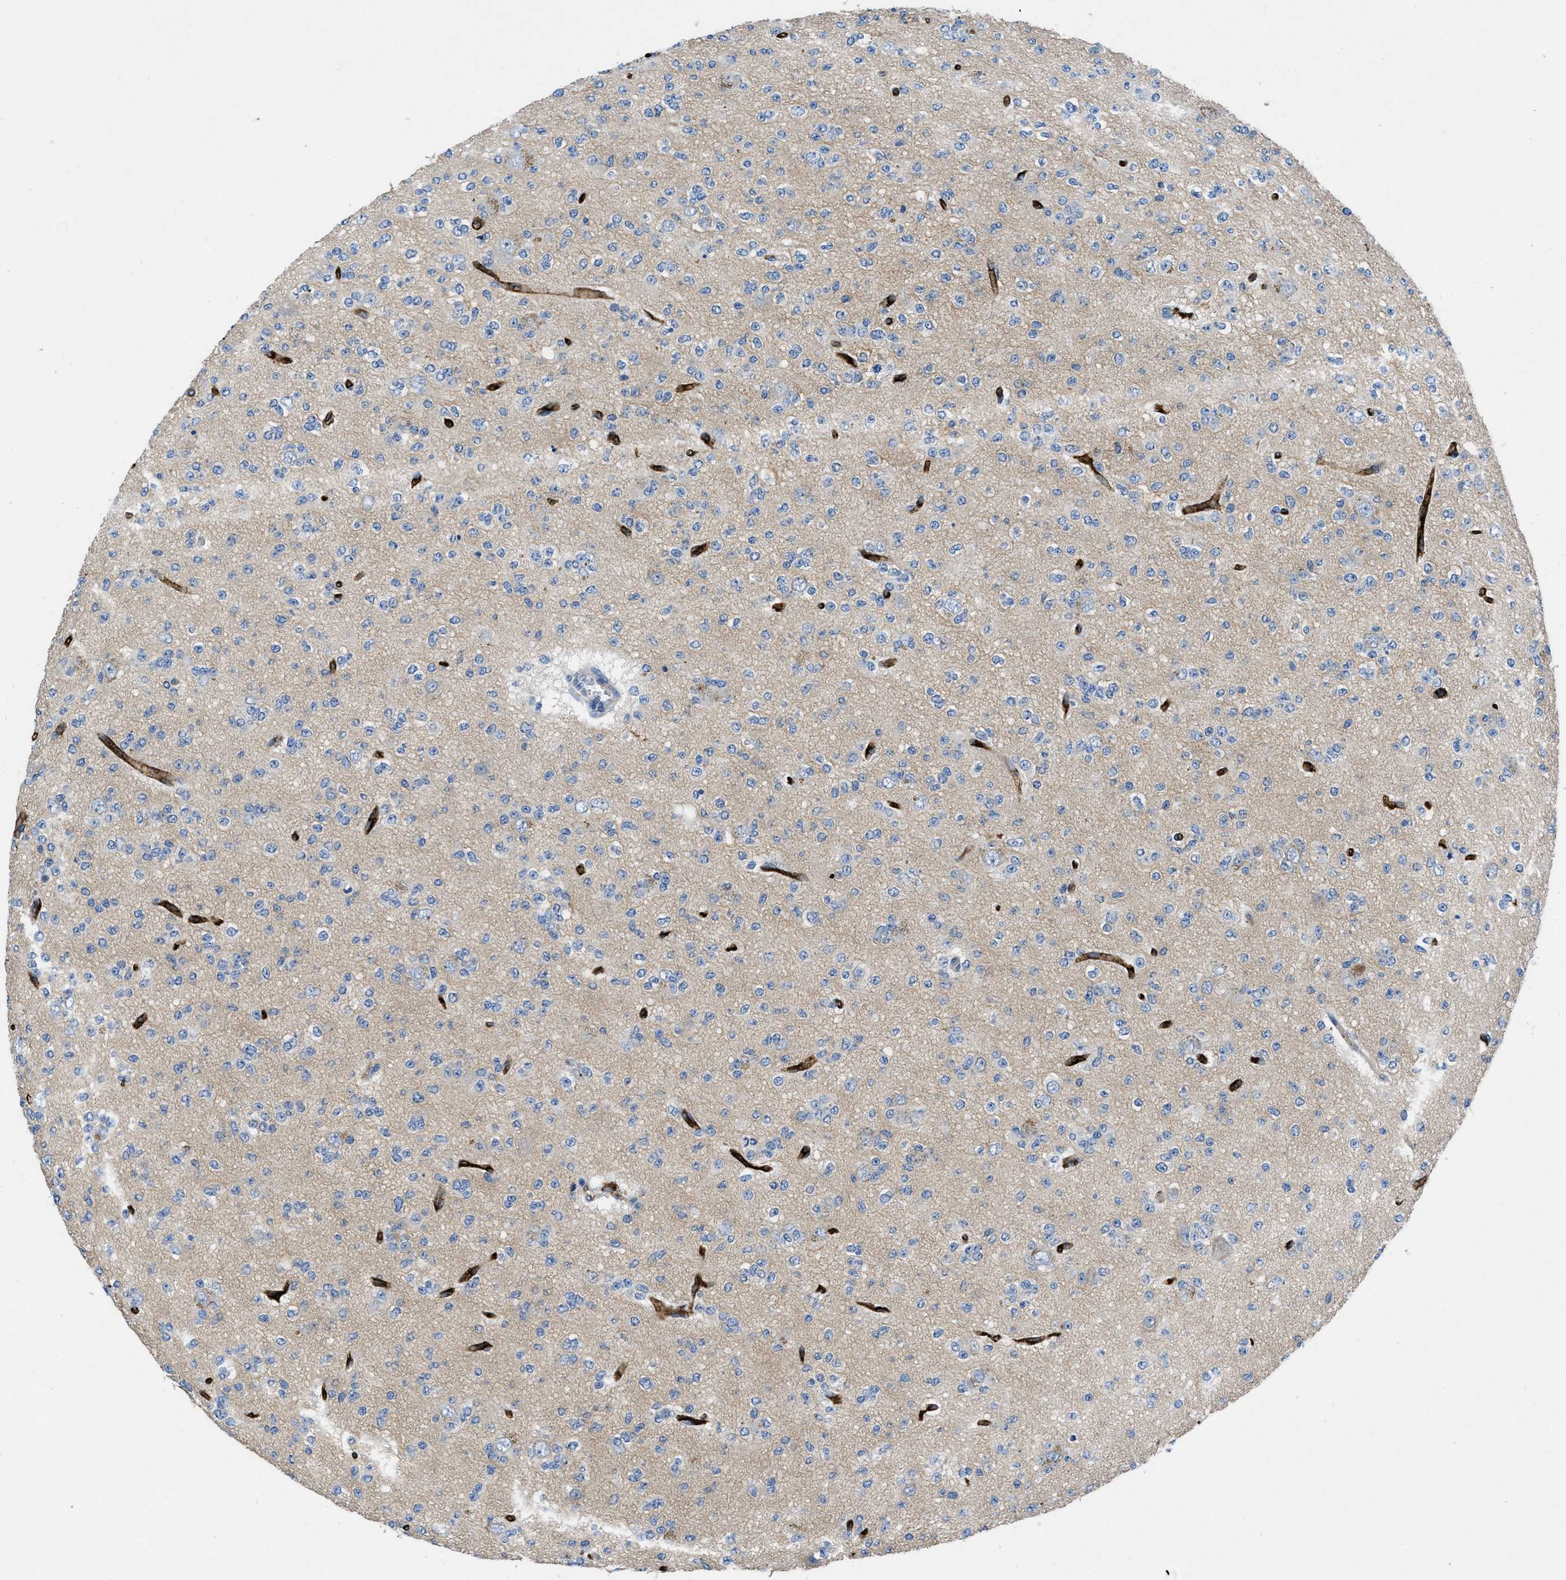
{"staining": {"intensity": "negative", "quantity": "none", "location": "none"}, "tissue": "glioma", "cell_type": "Tumor cells", "image_type": "cancer", "snomed": [{"axis": "morphology", "description": "Glioma, malignant, Low grade"}, {"axis": "topography", "description": "Brain"}], "caption": "Human malignant glioma (low-grade) stained for a protein using IHC reveals no positivity in tumor cells.", "gene": "PGR", "patient": {"sex": "male", "age": 38}}